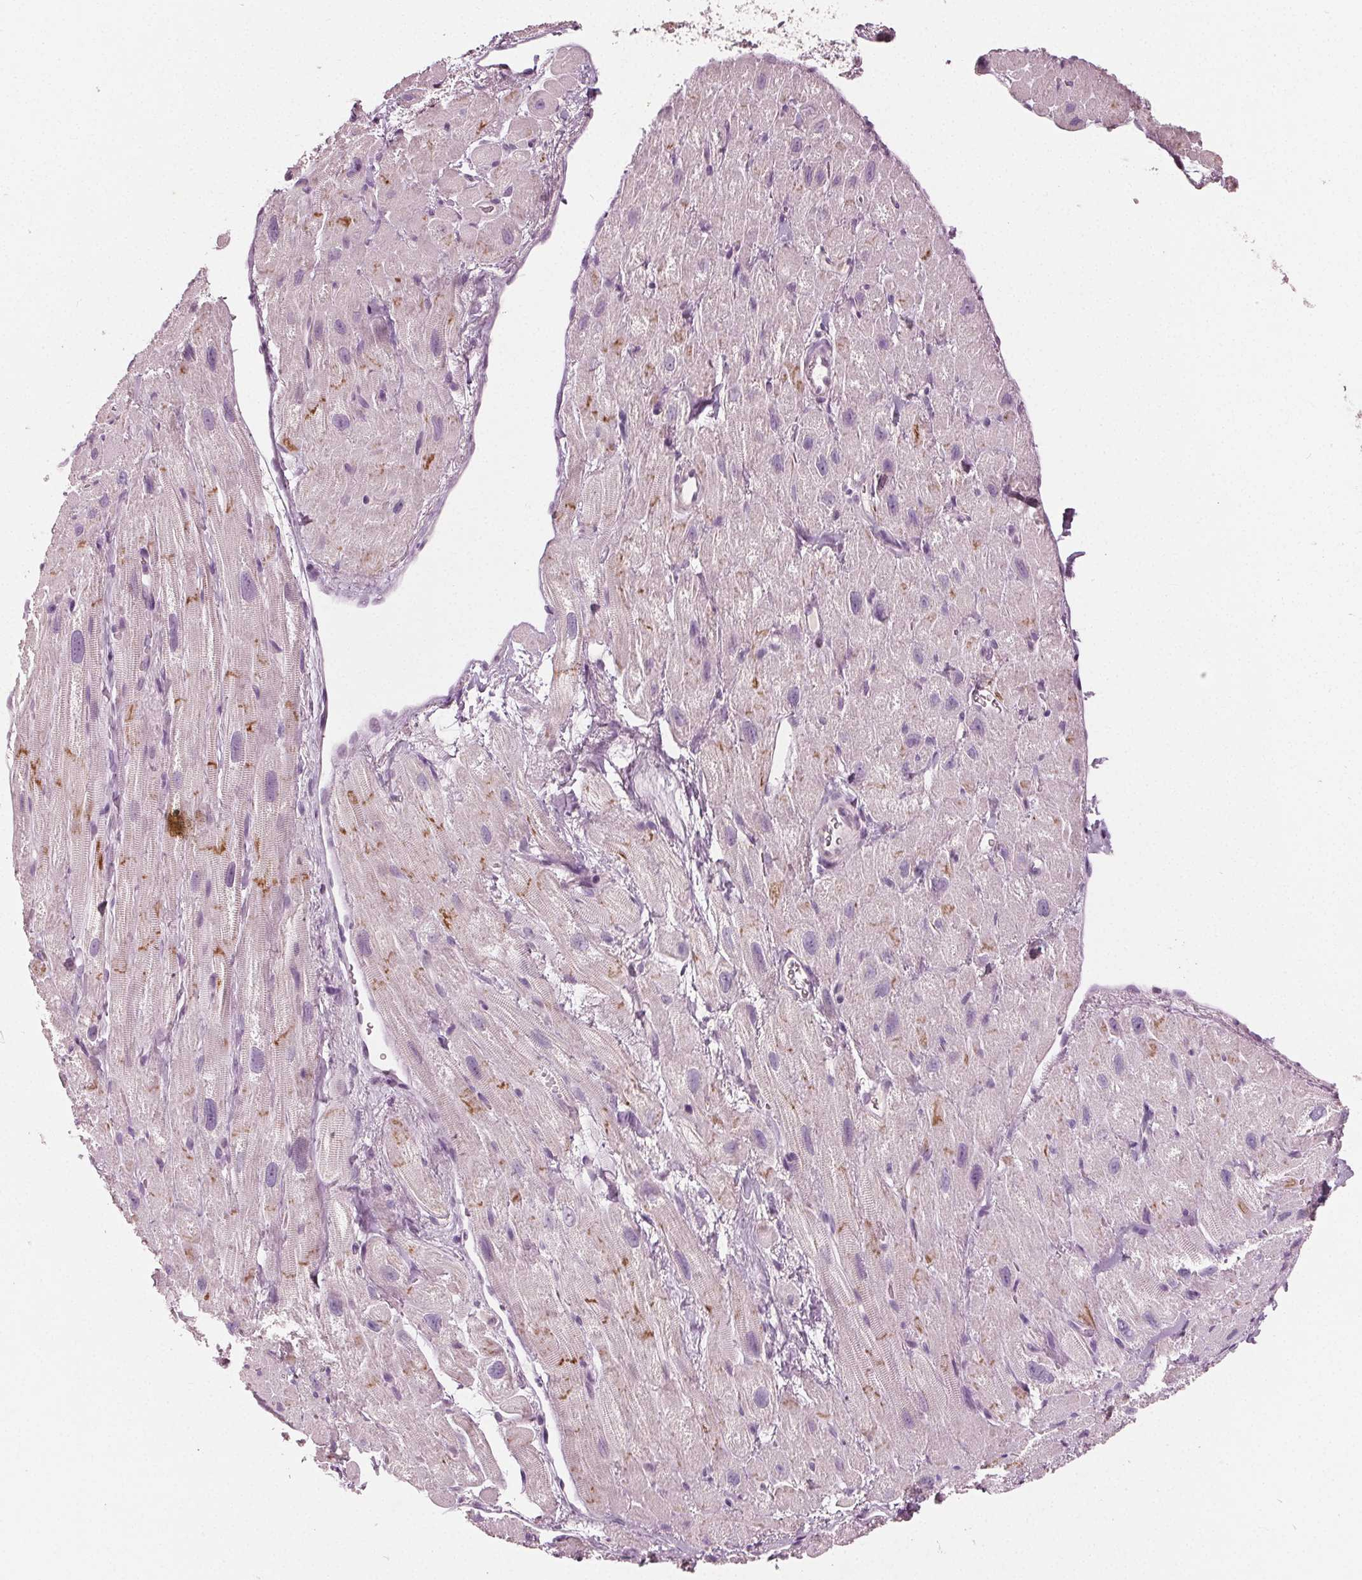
{"staining": {"intensity": "negative", "quantity": "none", "location": "none"}, "tissue": "heart muscle", "cell_type": "Cardiomyocytes", "image_type": "normal", "snomed": [{"axis": "morphology", "description": "Normal tissue, NOS"}, {"axis": "topography", "description": "Heart"}], "caption": "Human heart muscle stained for a protein using IHC exhibits no staining in cardiomyocytes.", "gene": "TKFC", "patient": {"sex": "female", "age": 62}}